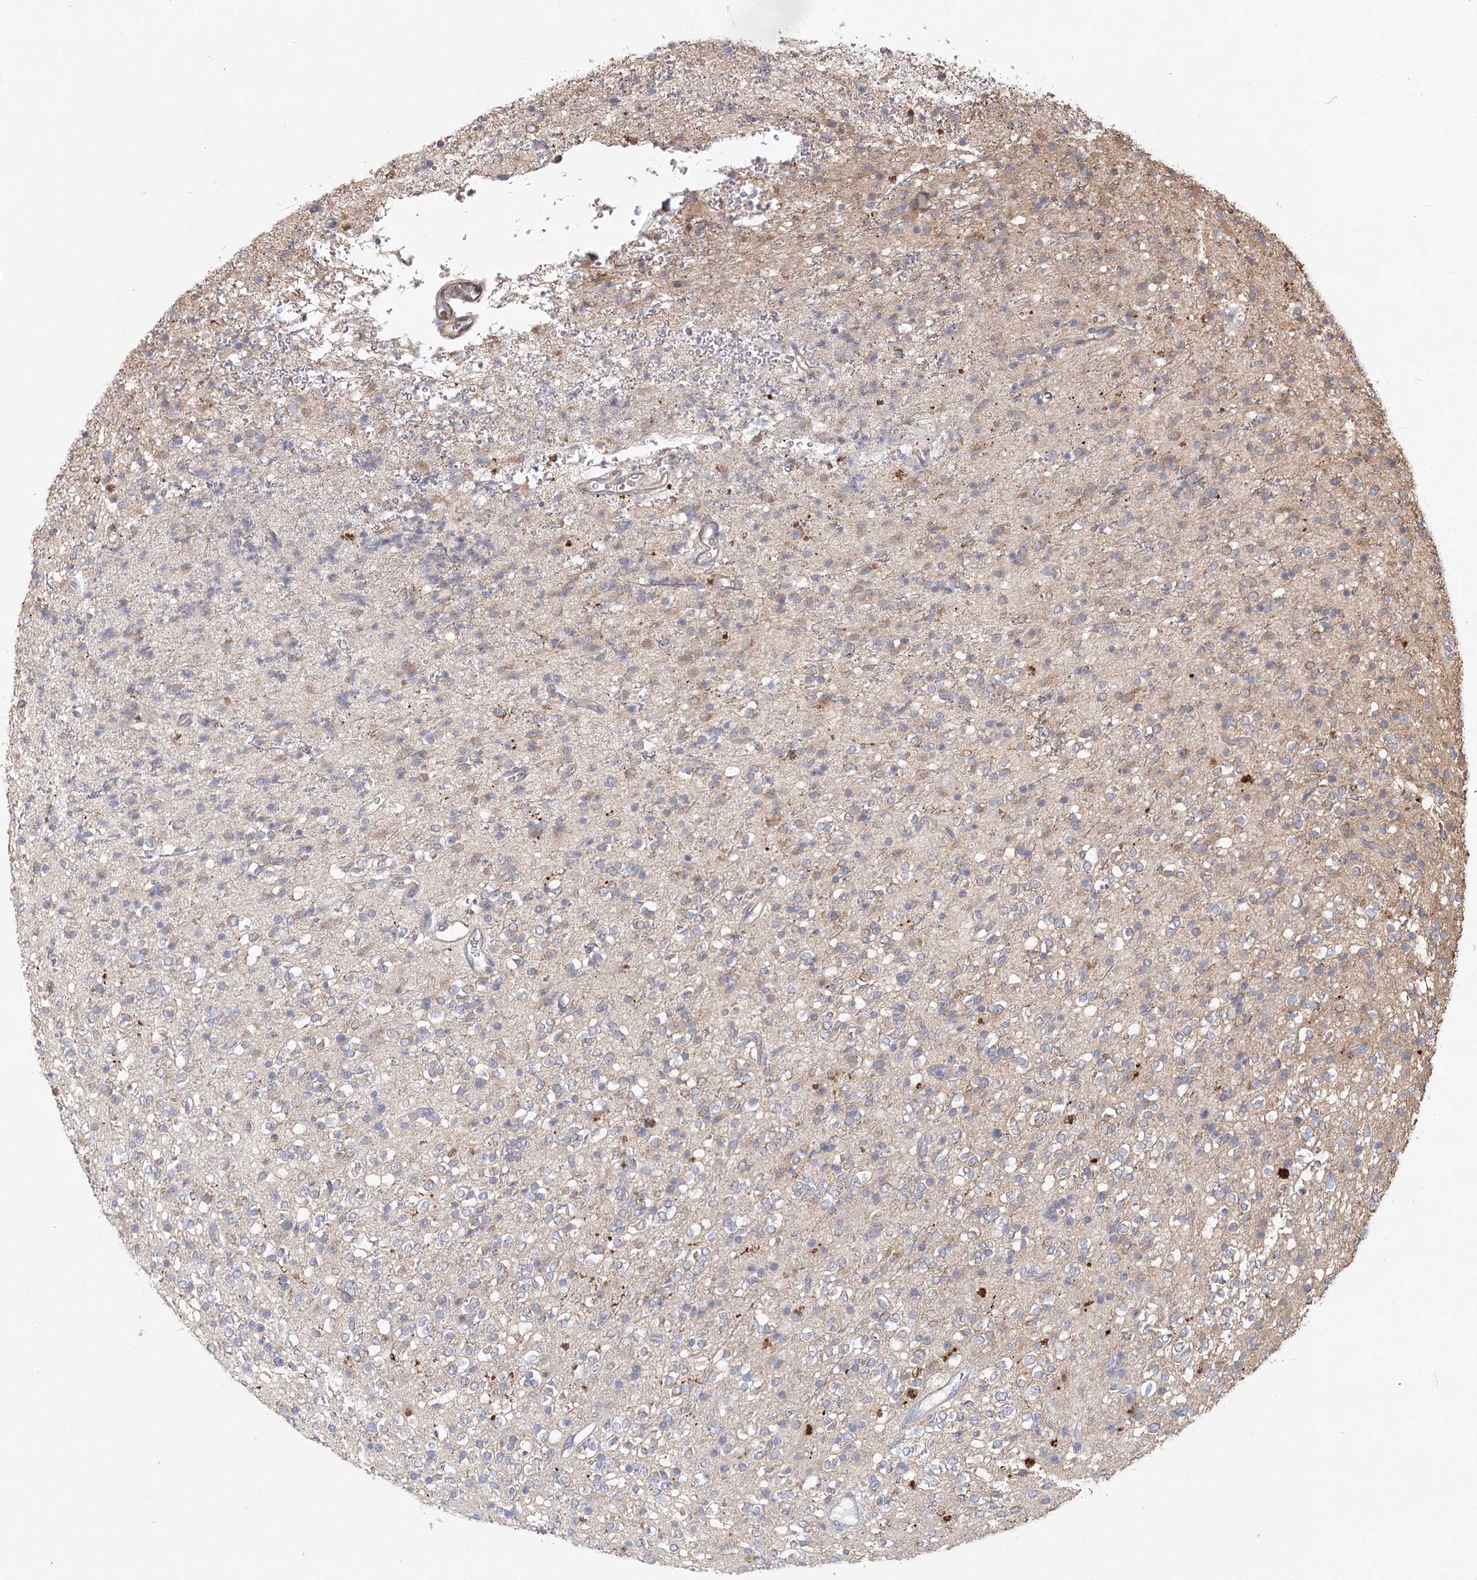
{"staining": {"intensity": "weak", "quantity": "<25%", "location": "cytoplasmic/membranous"}, "tissue": "glioma", "cell_type": "Tumor cells", "image_type": "cancer", "snomed": [{"axis": "morphology", "description": "Glioma, malignant, High grade"}, {"axis": "topography", "description": "Brain"}], "caption": "Tumor cells show no significant positivity in glioma.", "gene": "CNTLN", "patient": {"sex": "male", "age": 34}}